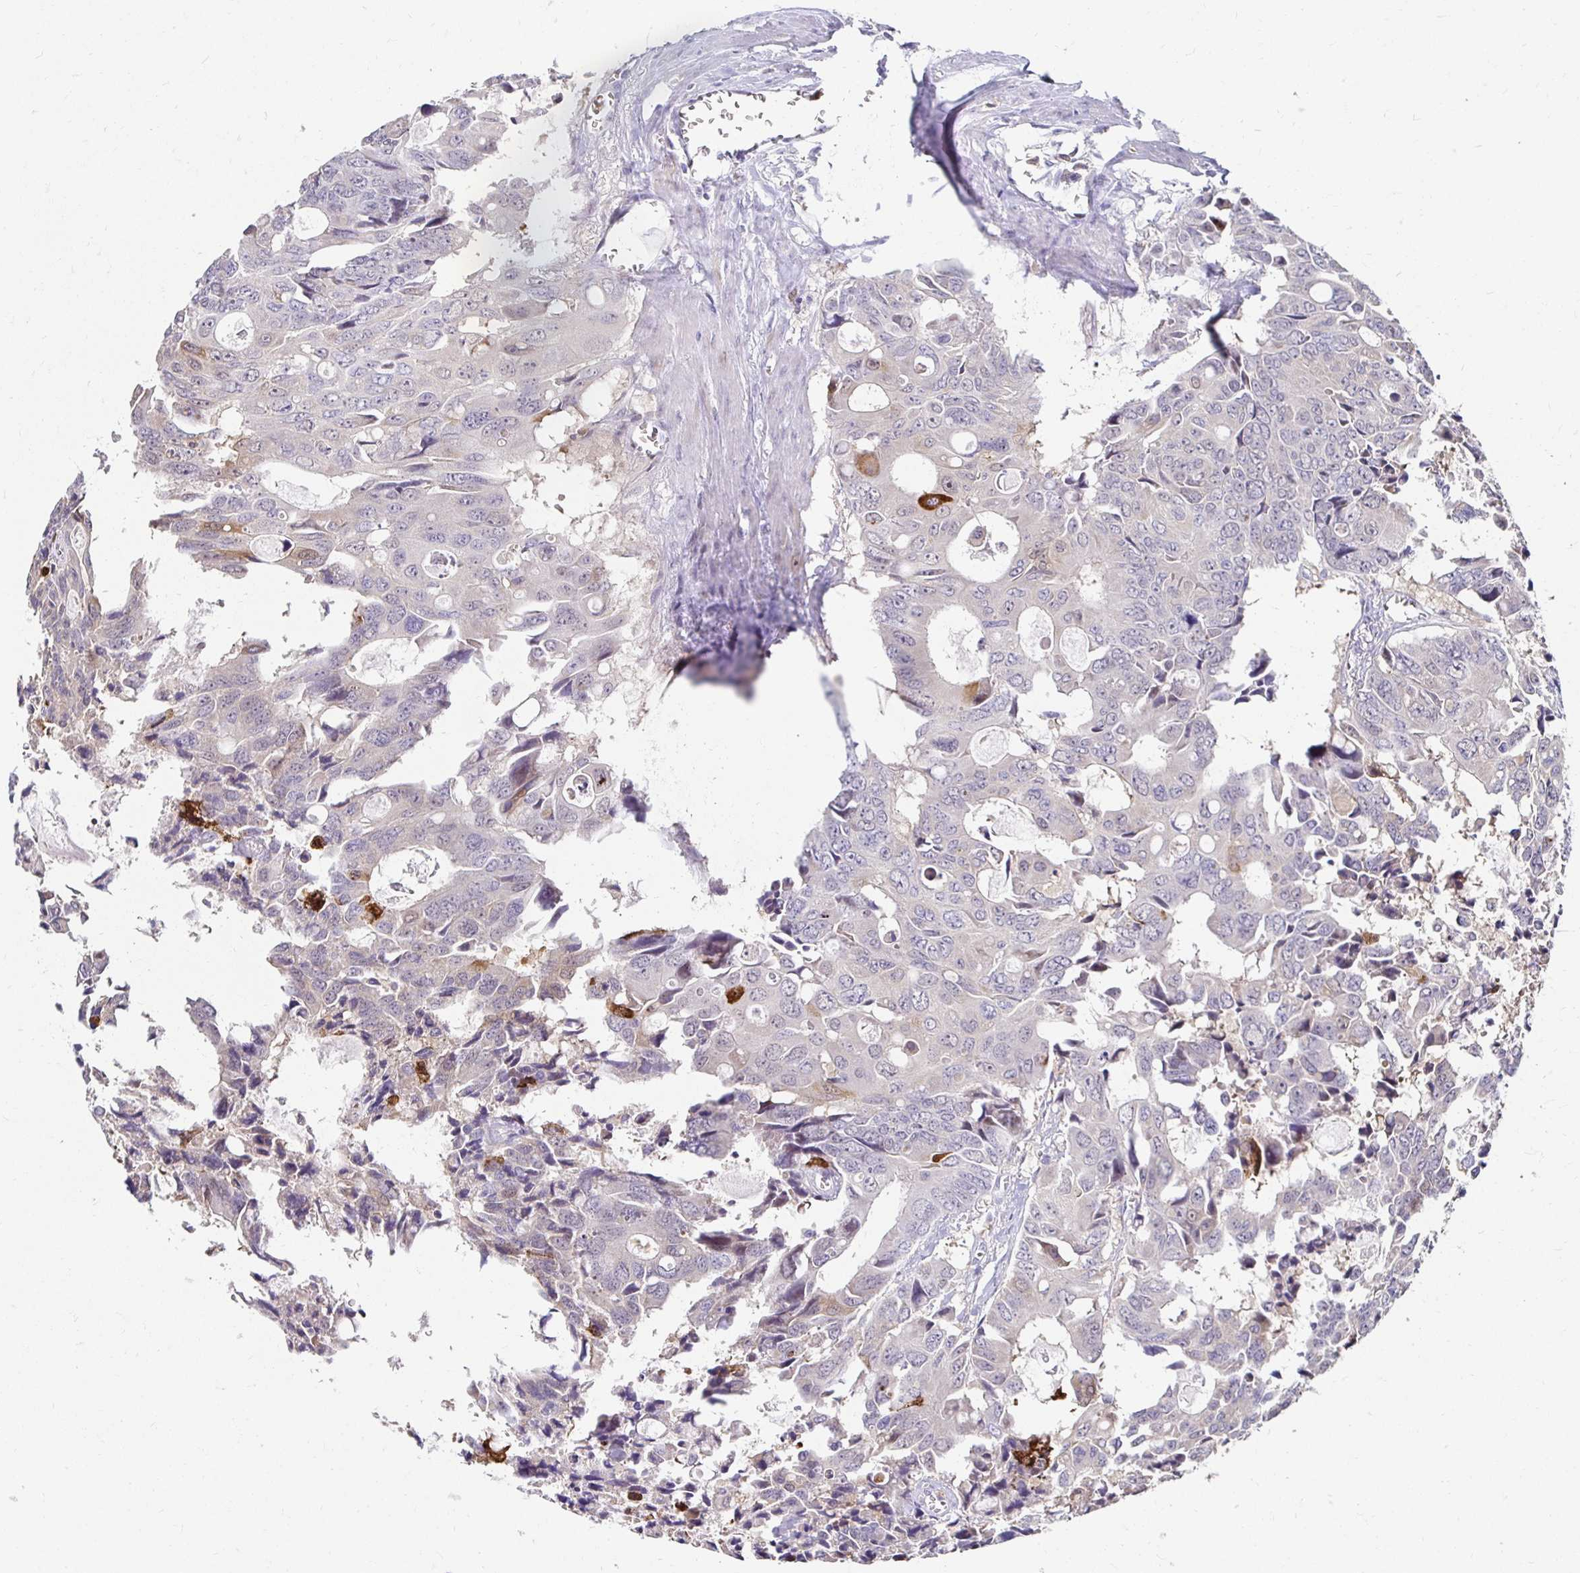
{"staining": {"intensity": "moderate", "quantity": "<25%", "location": "cytoplasmic/membranous"}, "tissue": "colorectal cancer", "cell_type": "Tumor cells", "image_type": "cancer", "snomed": [{"axis": "morphology", "description": "Adenocarcinoma, NOS"}, {"axis": "topography", "description": "Rectum"}], "caption": "Protein expression by immunohistochemistry exhibits moderate cytoplasmic/membranous positivity in about <25% of tumor cells in colorectal cancer.", "gene": "PADI2", "patient": {"sex": "male", "age": 76}}